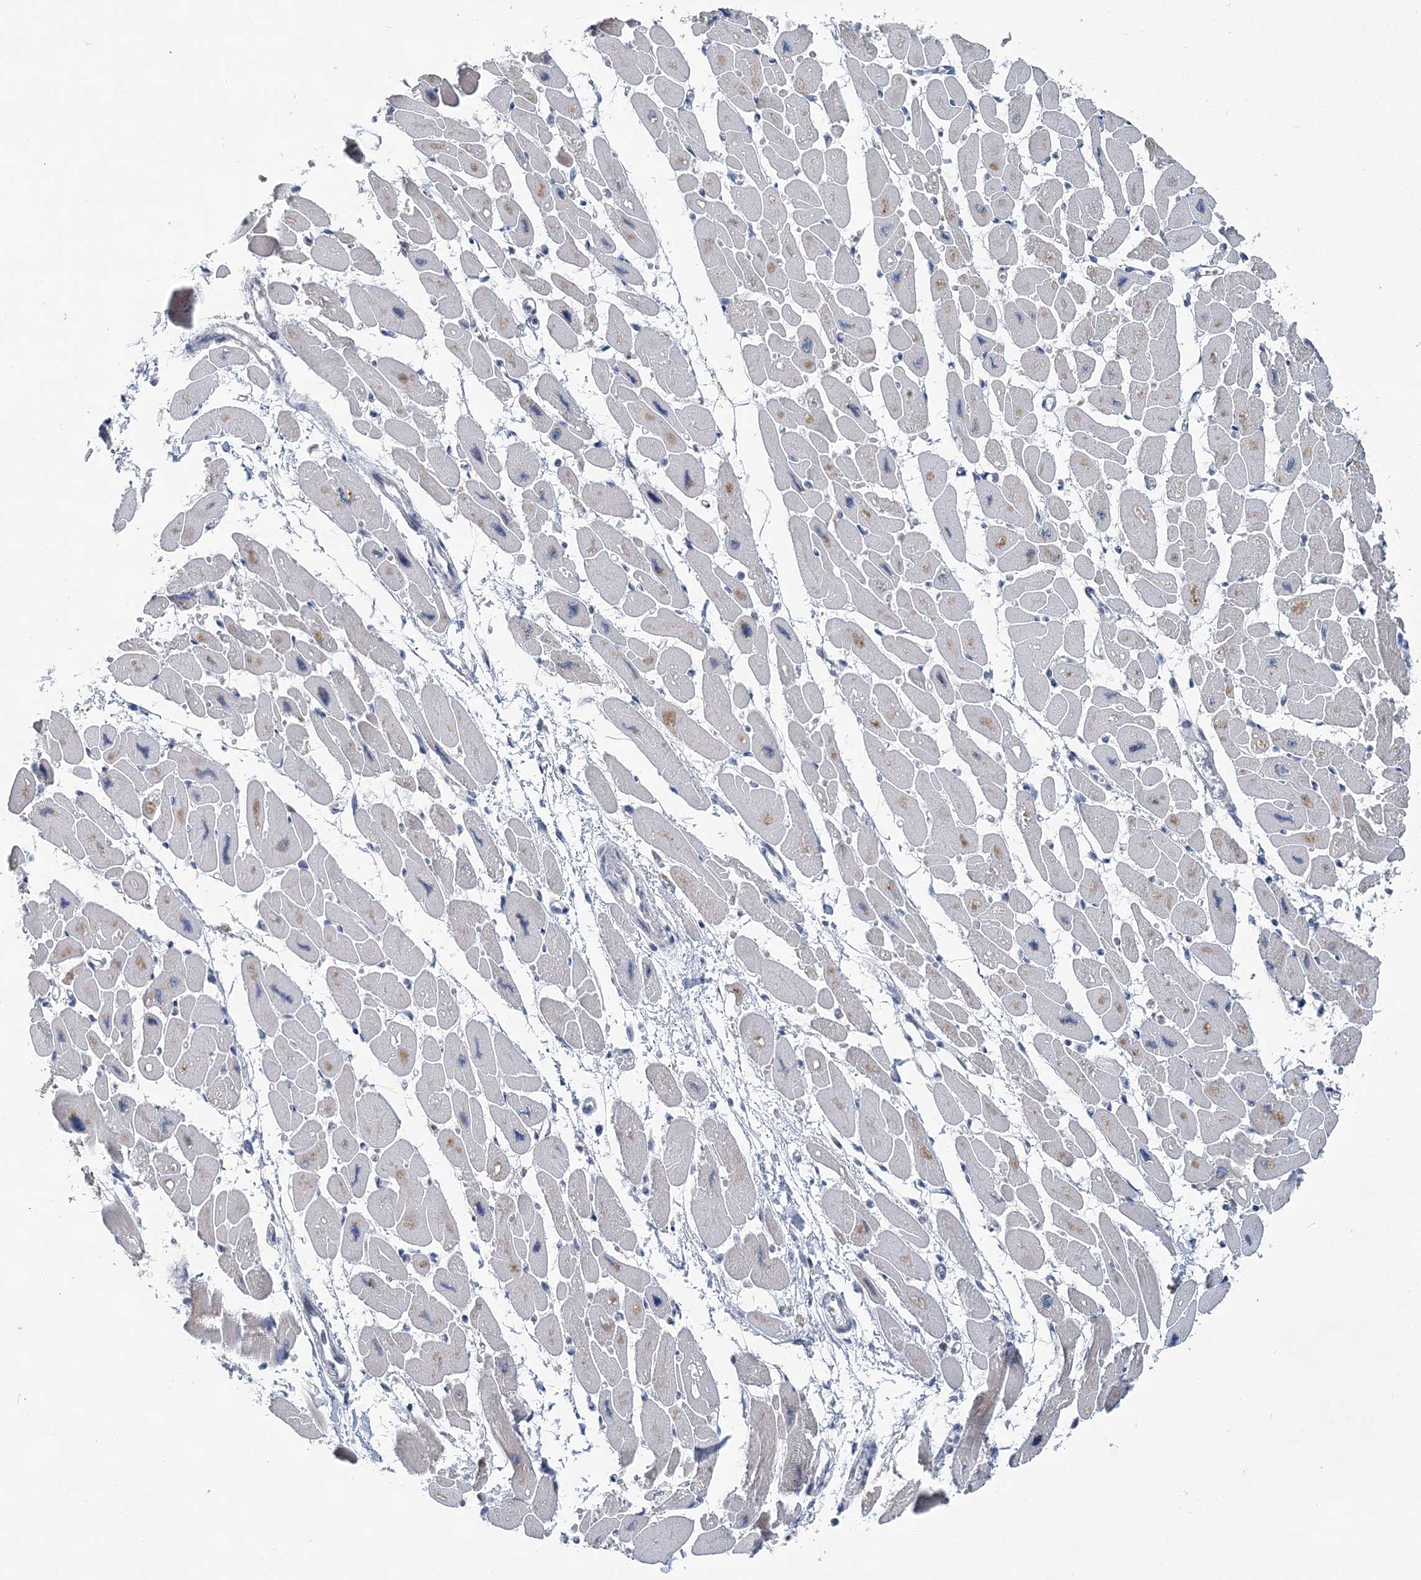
{"staining": {"intensity": "negative", "quantity": "none", "location": "none"}, "tissue": "heart muscle", "cell_type": "Cardiomyocytes", "image_type": "normal", "snomed": [{"axis": "morphology", "description": "Normal tissue, NOS"}, {"axis": "topography", "description": "Heart"}], "caption": "This is an immunohistochemistry image of normal heart muscle. There is no expression in cardiomyocytes.", "gene": "HAT1", "patient": {"sex": "female", "age": 54}}